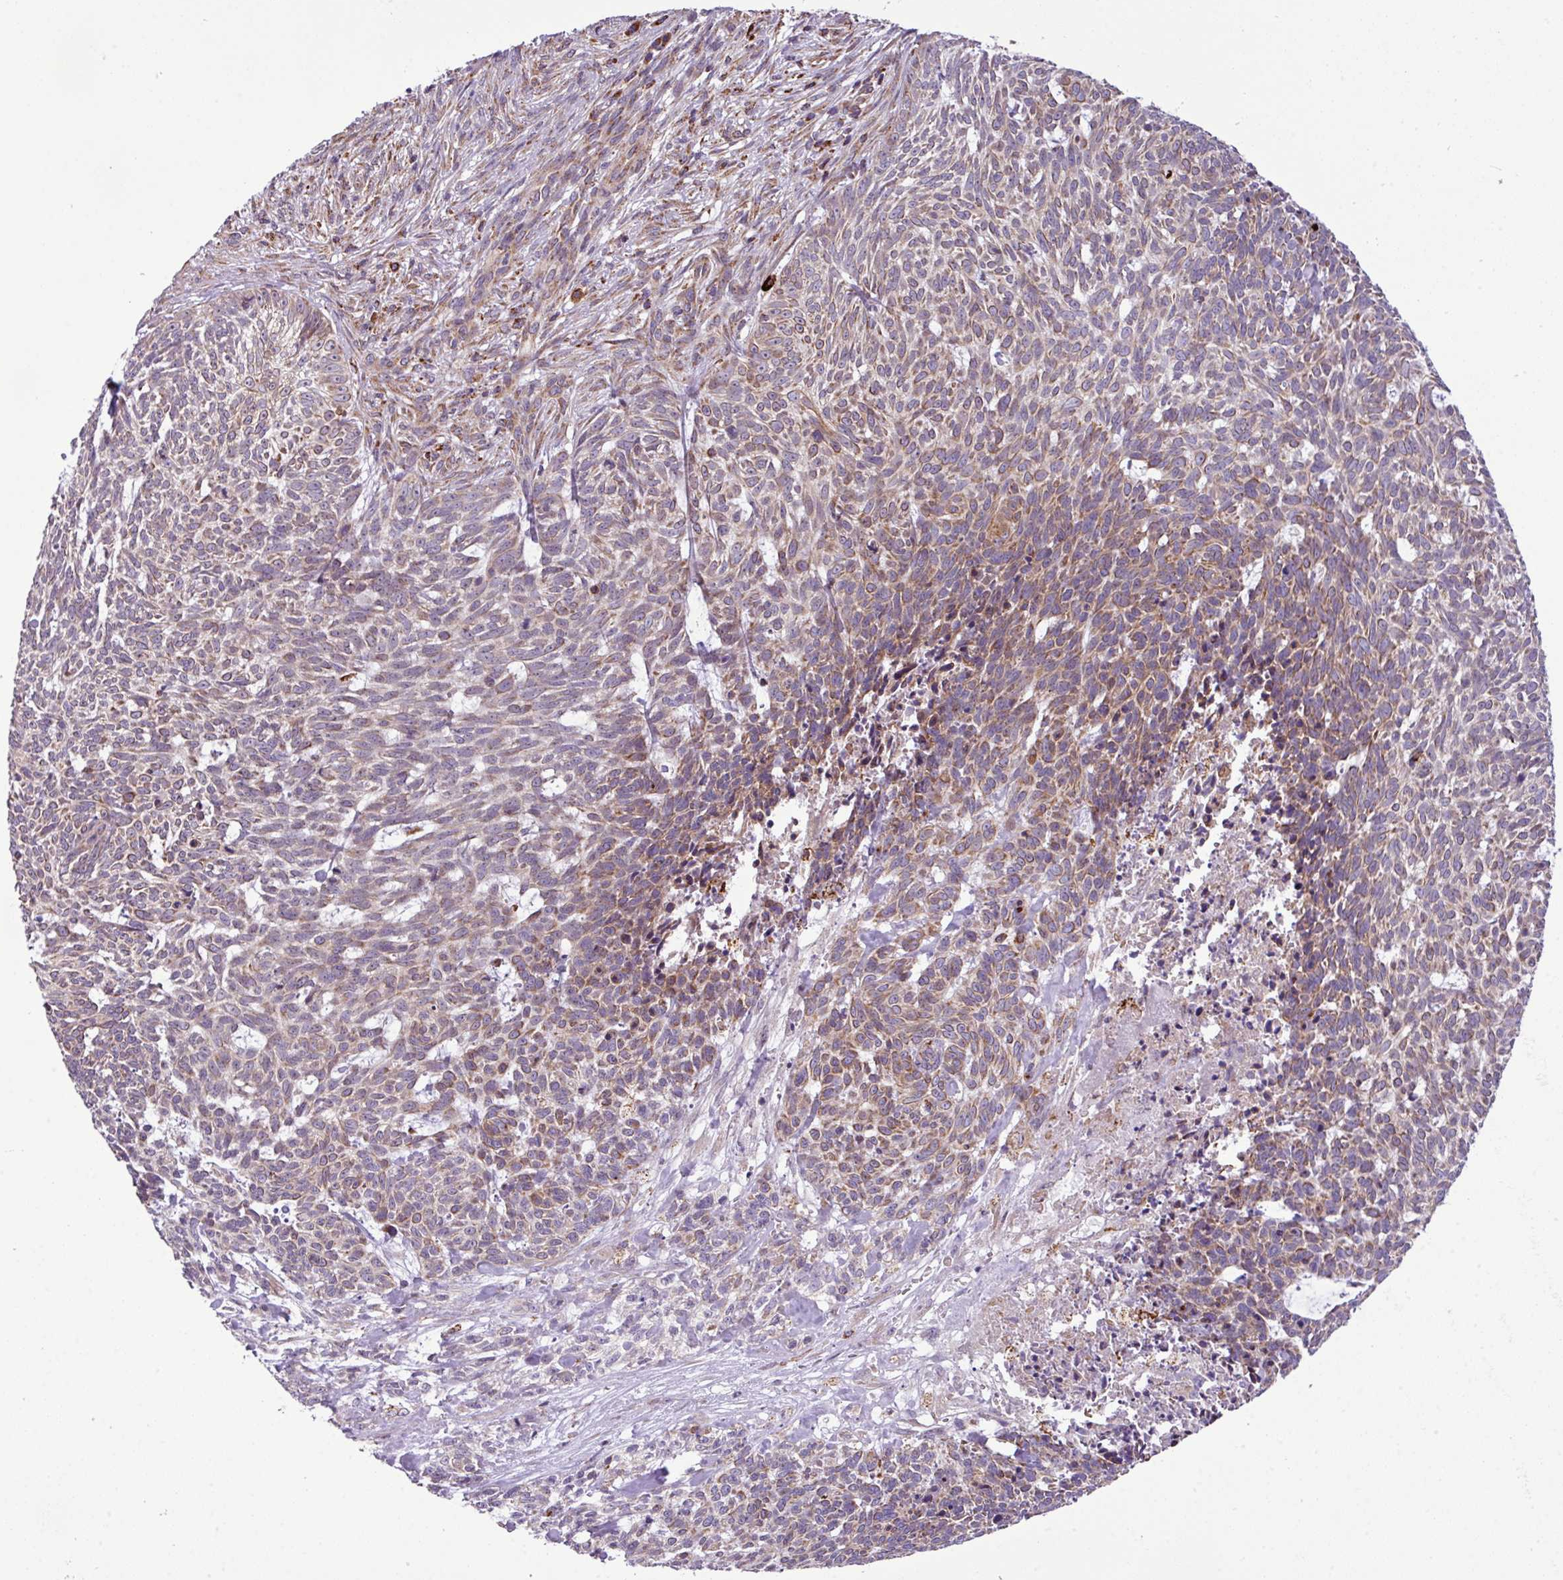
{"staining": {"intensity": "moderate", "quantity": "25%-75%", "location": "cytoplasmic/membranous"}, "tissue": "skin cancer", "cell_type": "Tumor cells", "image_type": "cancer", "snomed": [{"axis": "morphology", "description": "Basal cell carcinoma"}, {"axis": "topography", "description": "Skin"}], "caption": "An image showing moderate cytoplasmic/membranous expression in about 25%-75% of tumor cells in skin cancer (basal cell carcinoma), as visualized by brown immunohistochemical staining.", "gene": "ZNF569", "patient": {"sex": "female", "age": 93}}